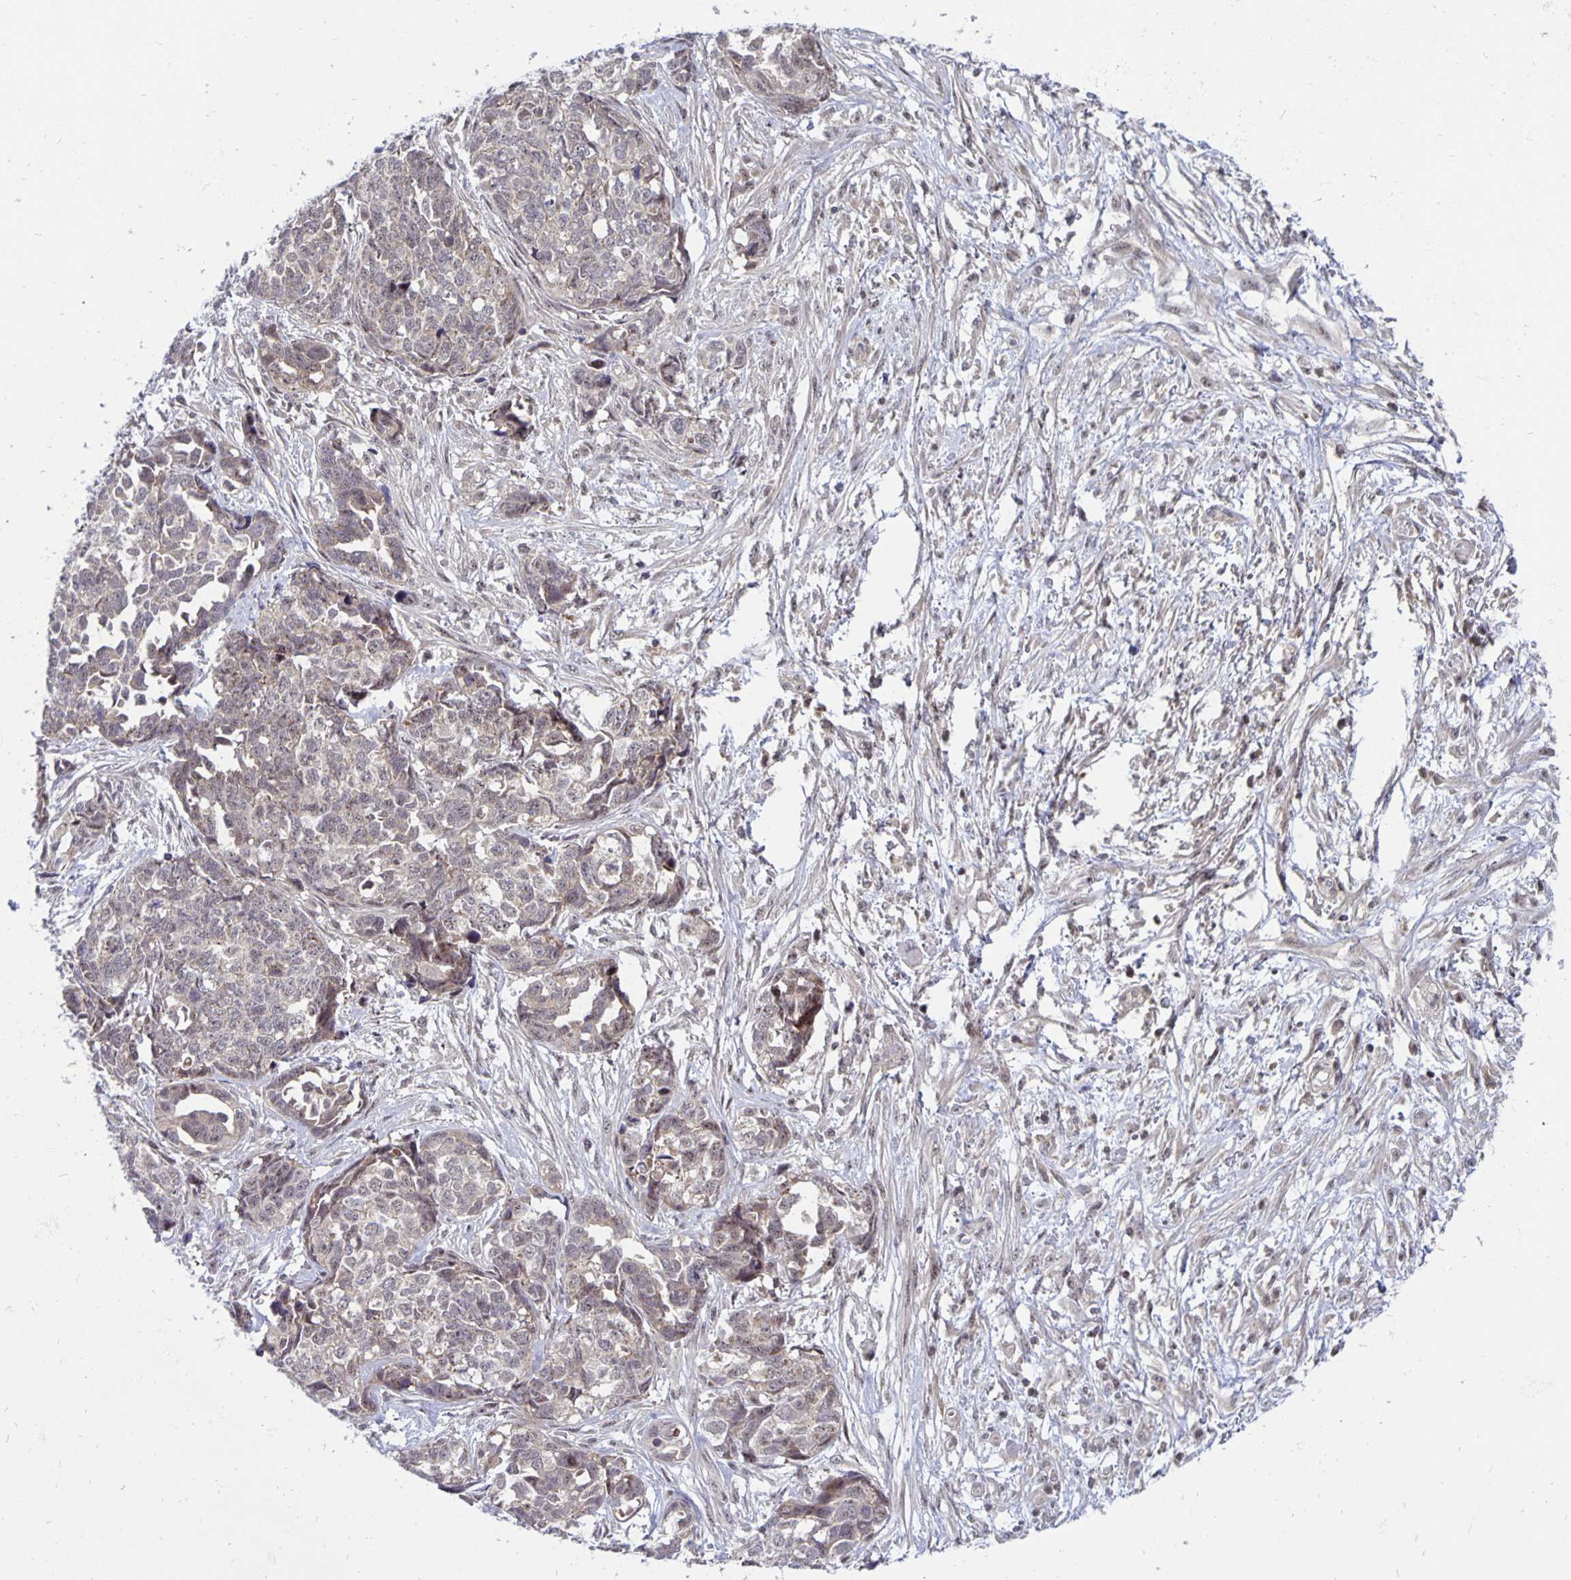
{"staining": {"intensity": "weak", "quantity": "<25%", "location": "cytoplasmic/membranous,nuclear"}, "tissue": "ovarian cancer", "cell_type": "Tumor cells", "image_type": "cancer", "snomed": [{"axis": "morphology", "description": "Cystadenocarcinoma, serous, NOS"}, {"axis": "topography", "description": "Ovary"}], "caption": "A high-resolution image shows immunohistochemistry (IHC) staining of serous cystadenocarcinoma (ovarian), which reveals no significant positivity in tumor cells.", "gene": "EXOC6B", "patient": {"sex": "female", "age": 69}}